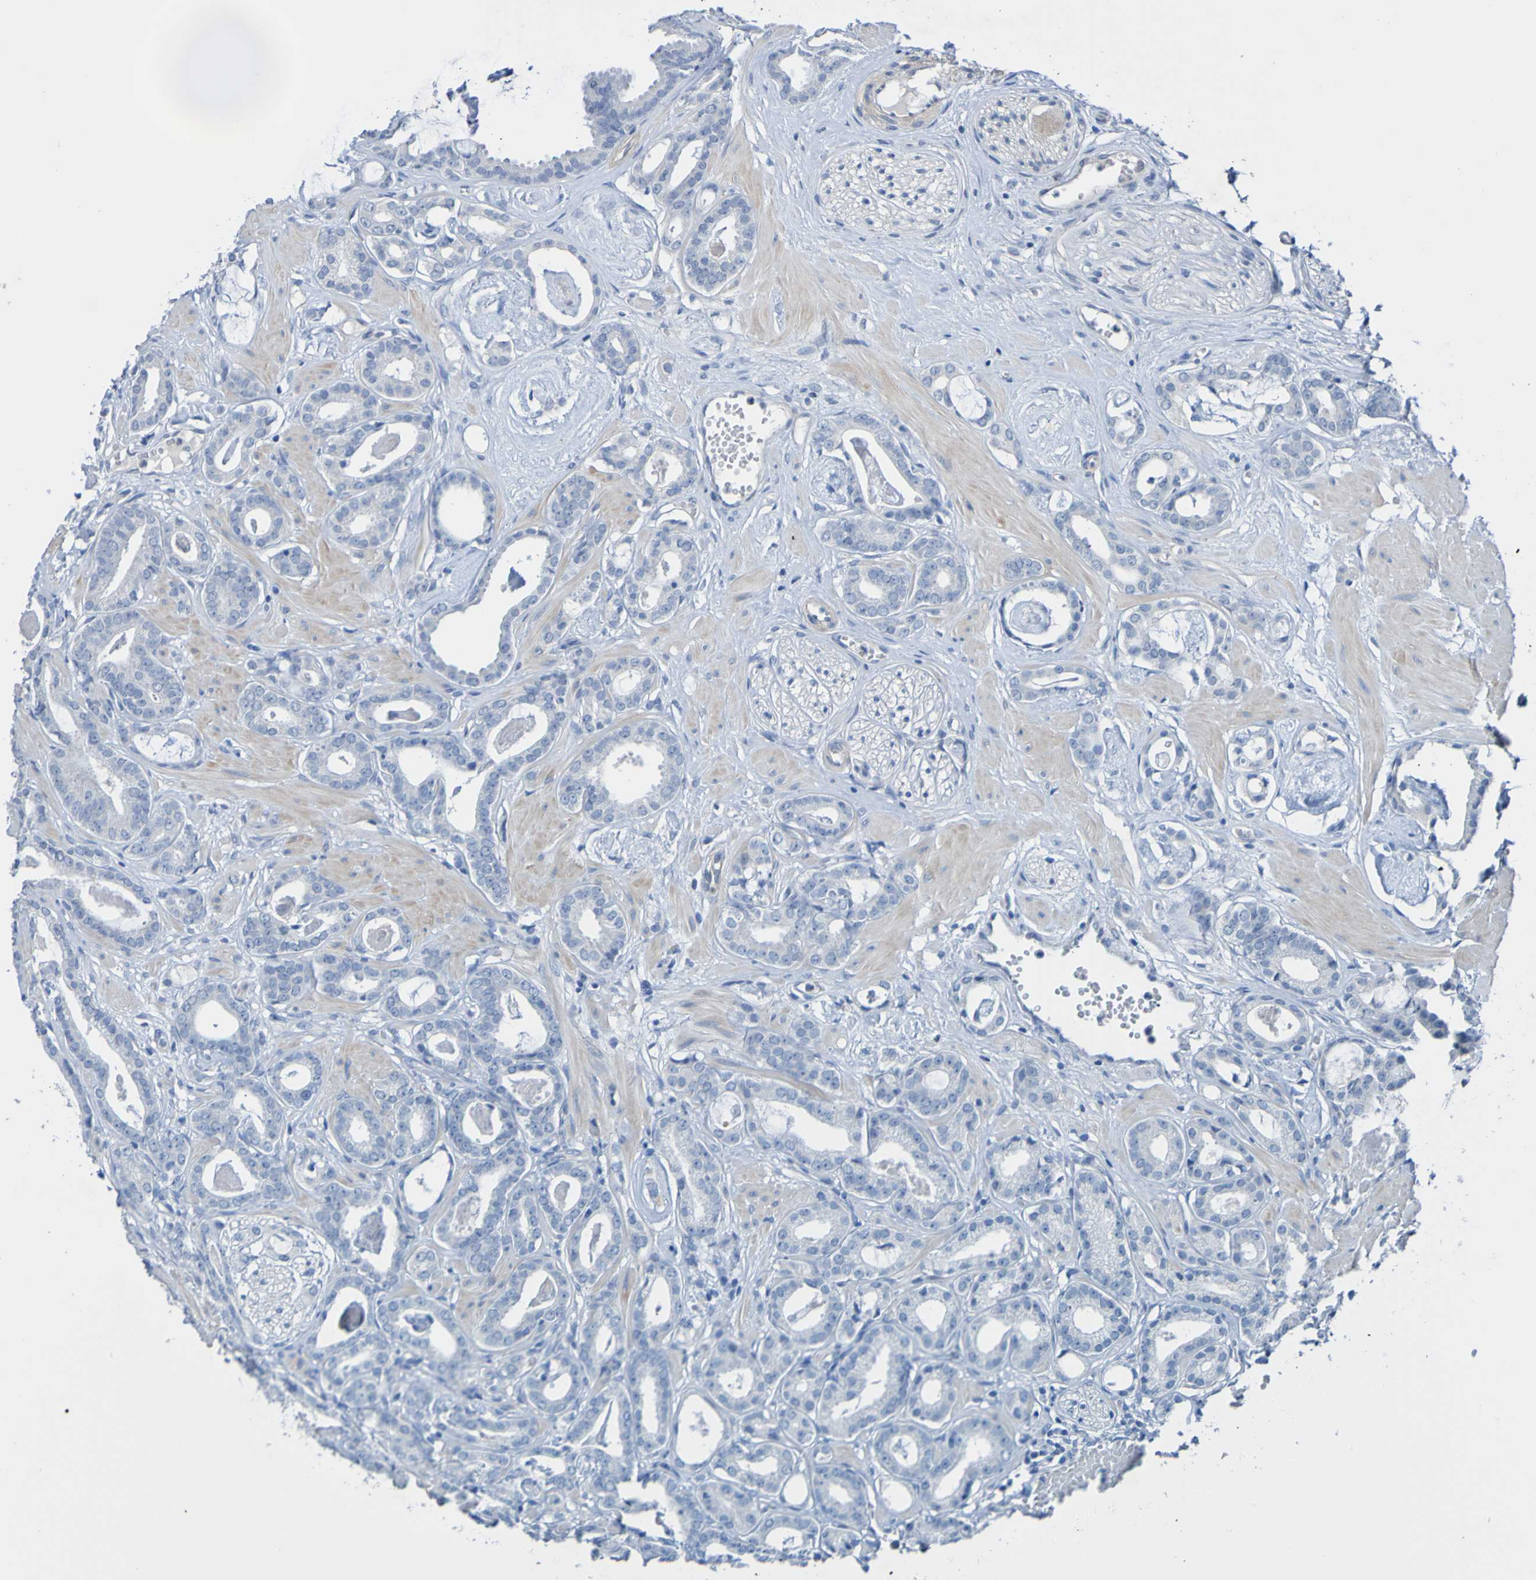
{"staining": {"intensity": "negative", "quantity": "none", "location": "none"}, "tissue": "prostate cancer", "cell_type": "Tumor cells", "image_type": "cancer", "snomed": [{"axis": "morphology", "description": "Adenocarcinoma, Low grade"}, {"axis": "topography", "description": "Prostate"}], "caption": "Prostate cancer (low-grade adenocarcinoma) was stained to show a protein in brown. There is no significant staining in tumor cells.", "gene": "ACMSD", "patient": {"sex": "male", "age": 53}}